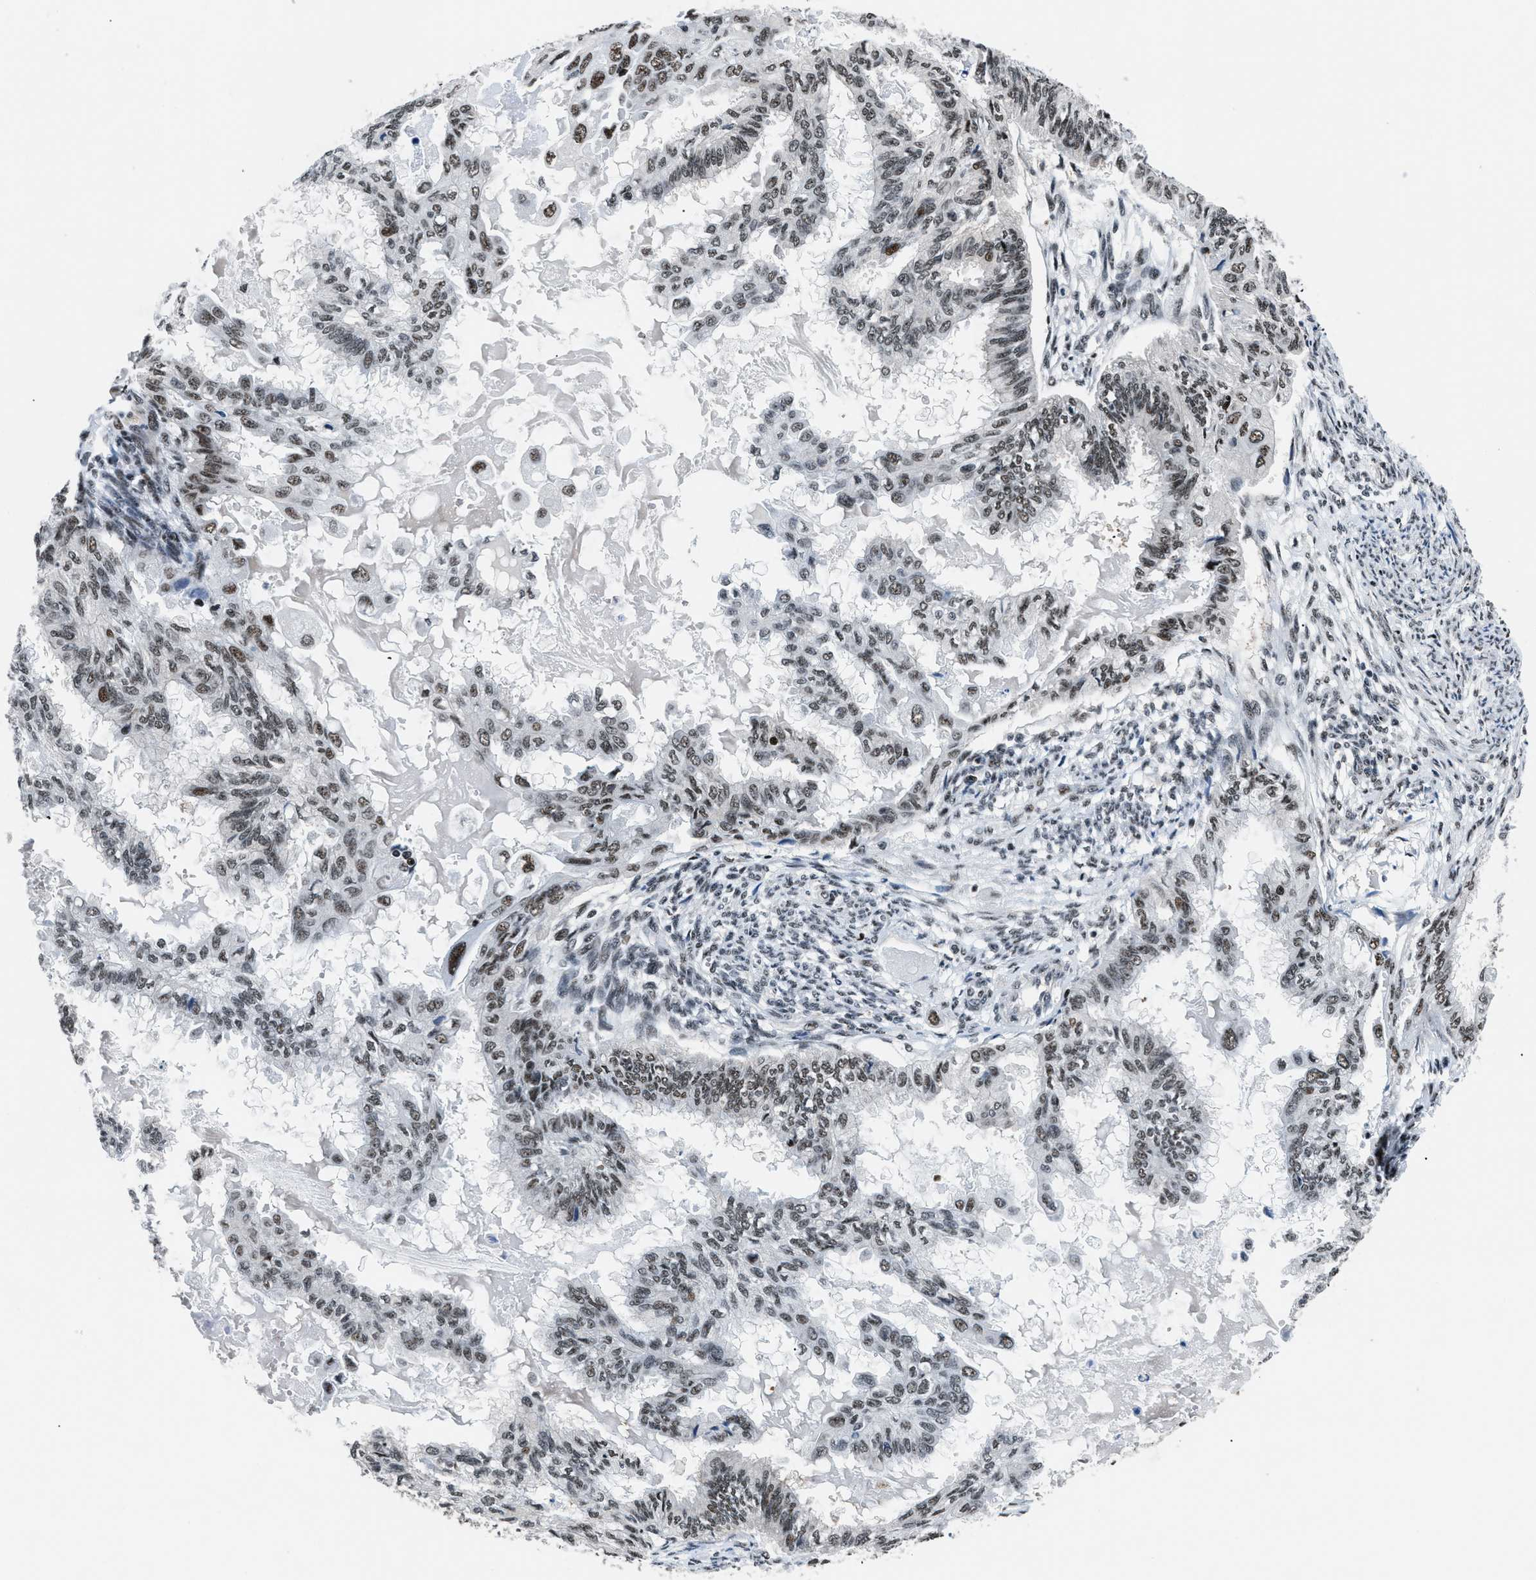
{"staining": {"intensity": "strong", "quantity": ">75%", "location": "nuclear"}, "tissue": "cervical cancer", "cell_type": "Tumor cells", "image_type": "cancer", "snomed": [{"axis": "morphology", "description": "Normal tissue, NOS"}, {"axis": "morphology", "description": "Adenocarcinoma, NOS"}, {"axis": "topography", "description": "Cervix"}, {"axis": "topography", "description": "Endometrium"}], "caption": "This photomicrograph reveals immunohistochemistry staining of human cervical cancer, with high strong nuclear expression in about >75% of tumor cells.", "gene": "SMARCB1", "patient": {"sex": "female", "age": 86}}